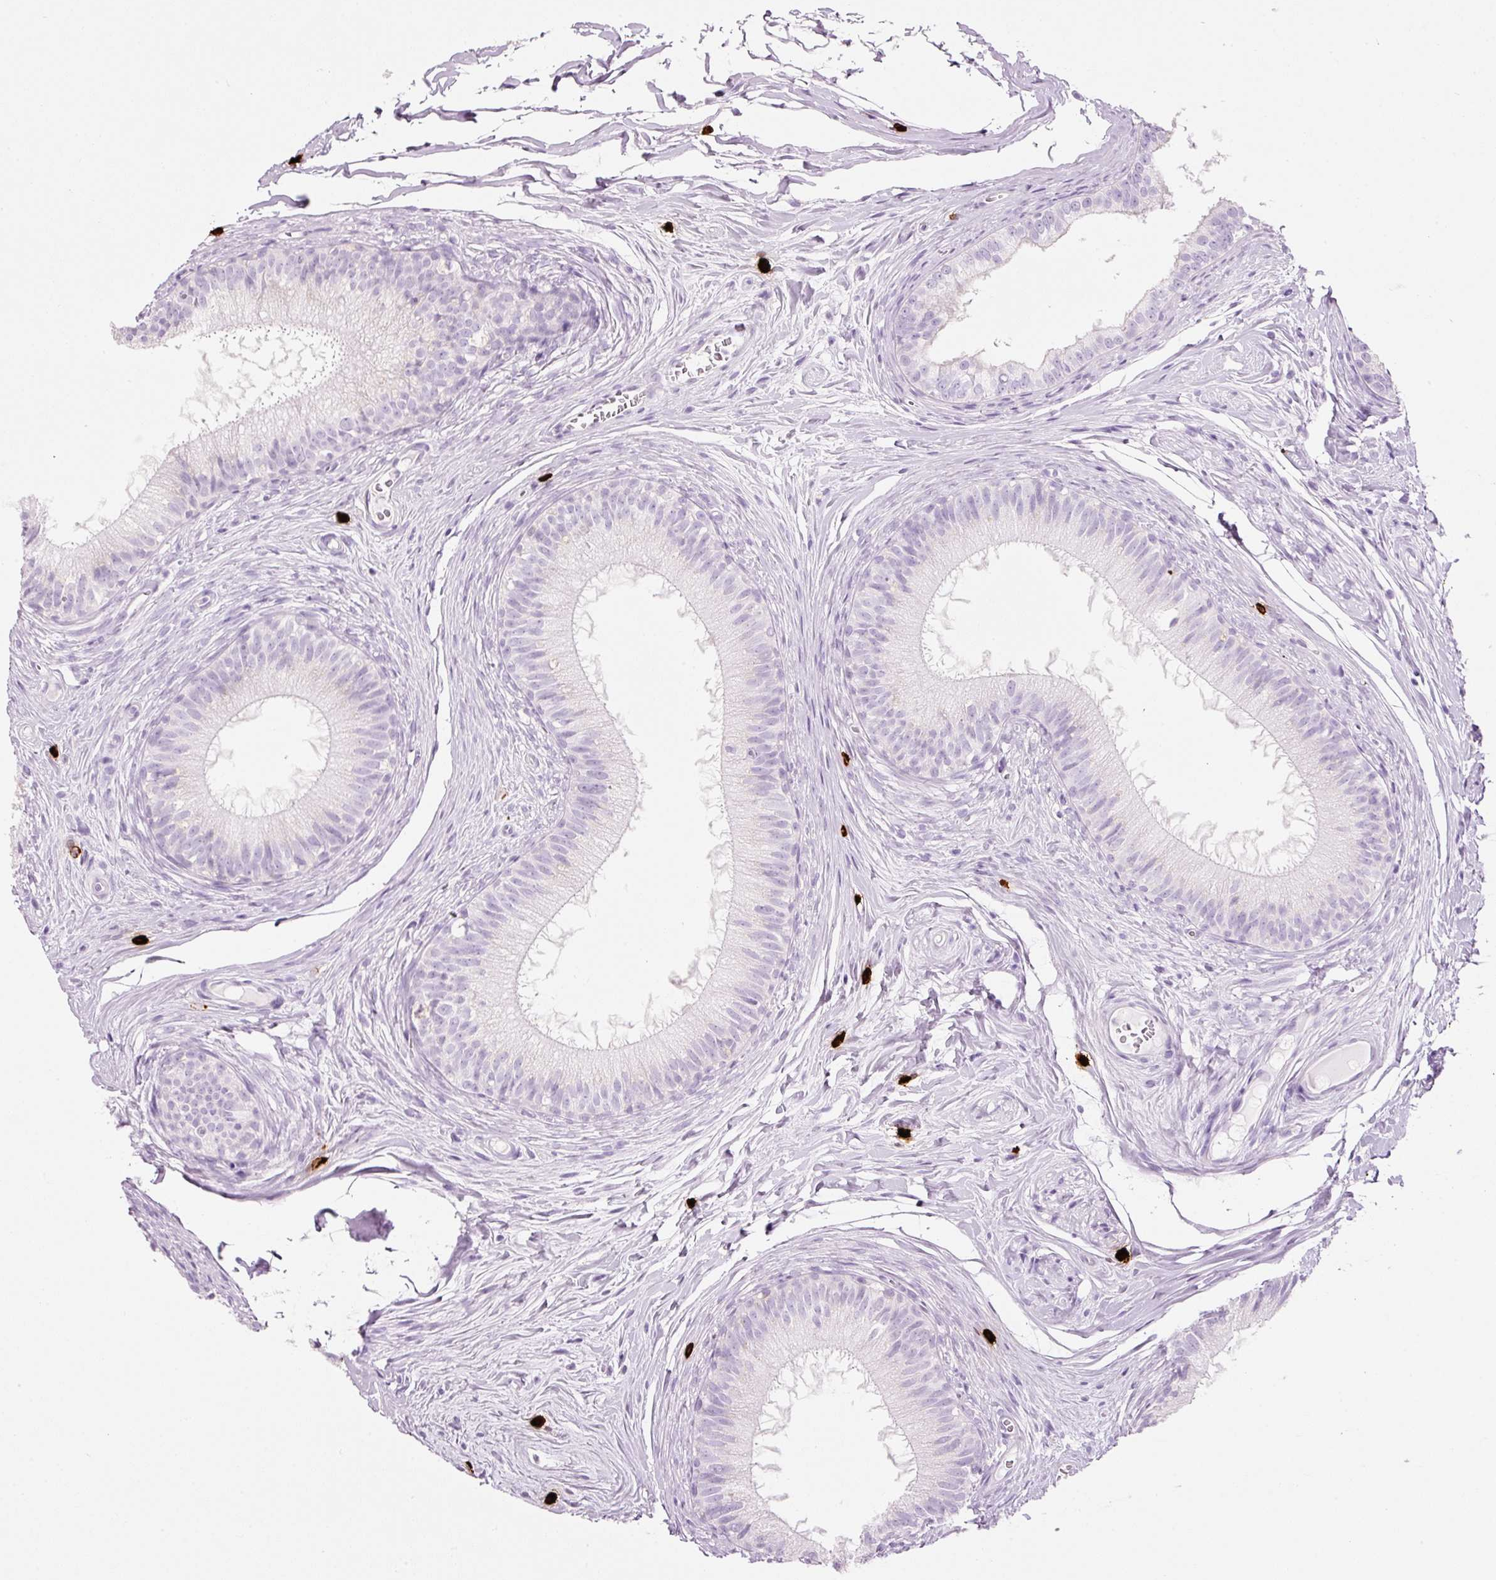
{"staining": {"intensity": "negative", "quantity": "none", "location": "none"}, "tissue": "epididymis", "cell_type": "Glandular cells", "image_type": "normal", "snomed": [{"axis": "morphology", "description": "Normal tissue, NOS"}, {"axis": "topography", "description": "Epididymis"}], "caption": "Image shows no significant protein staining in glandular cells of normal epididymis. (Brightfield microscopy of DAB (3,3'-diaminobenzidine) IHC at high magnification).", "gene": "CMA1", "patient": {"sex": "male", "age": 25}}